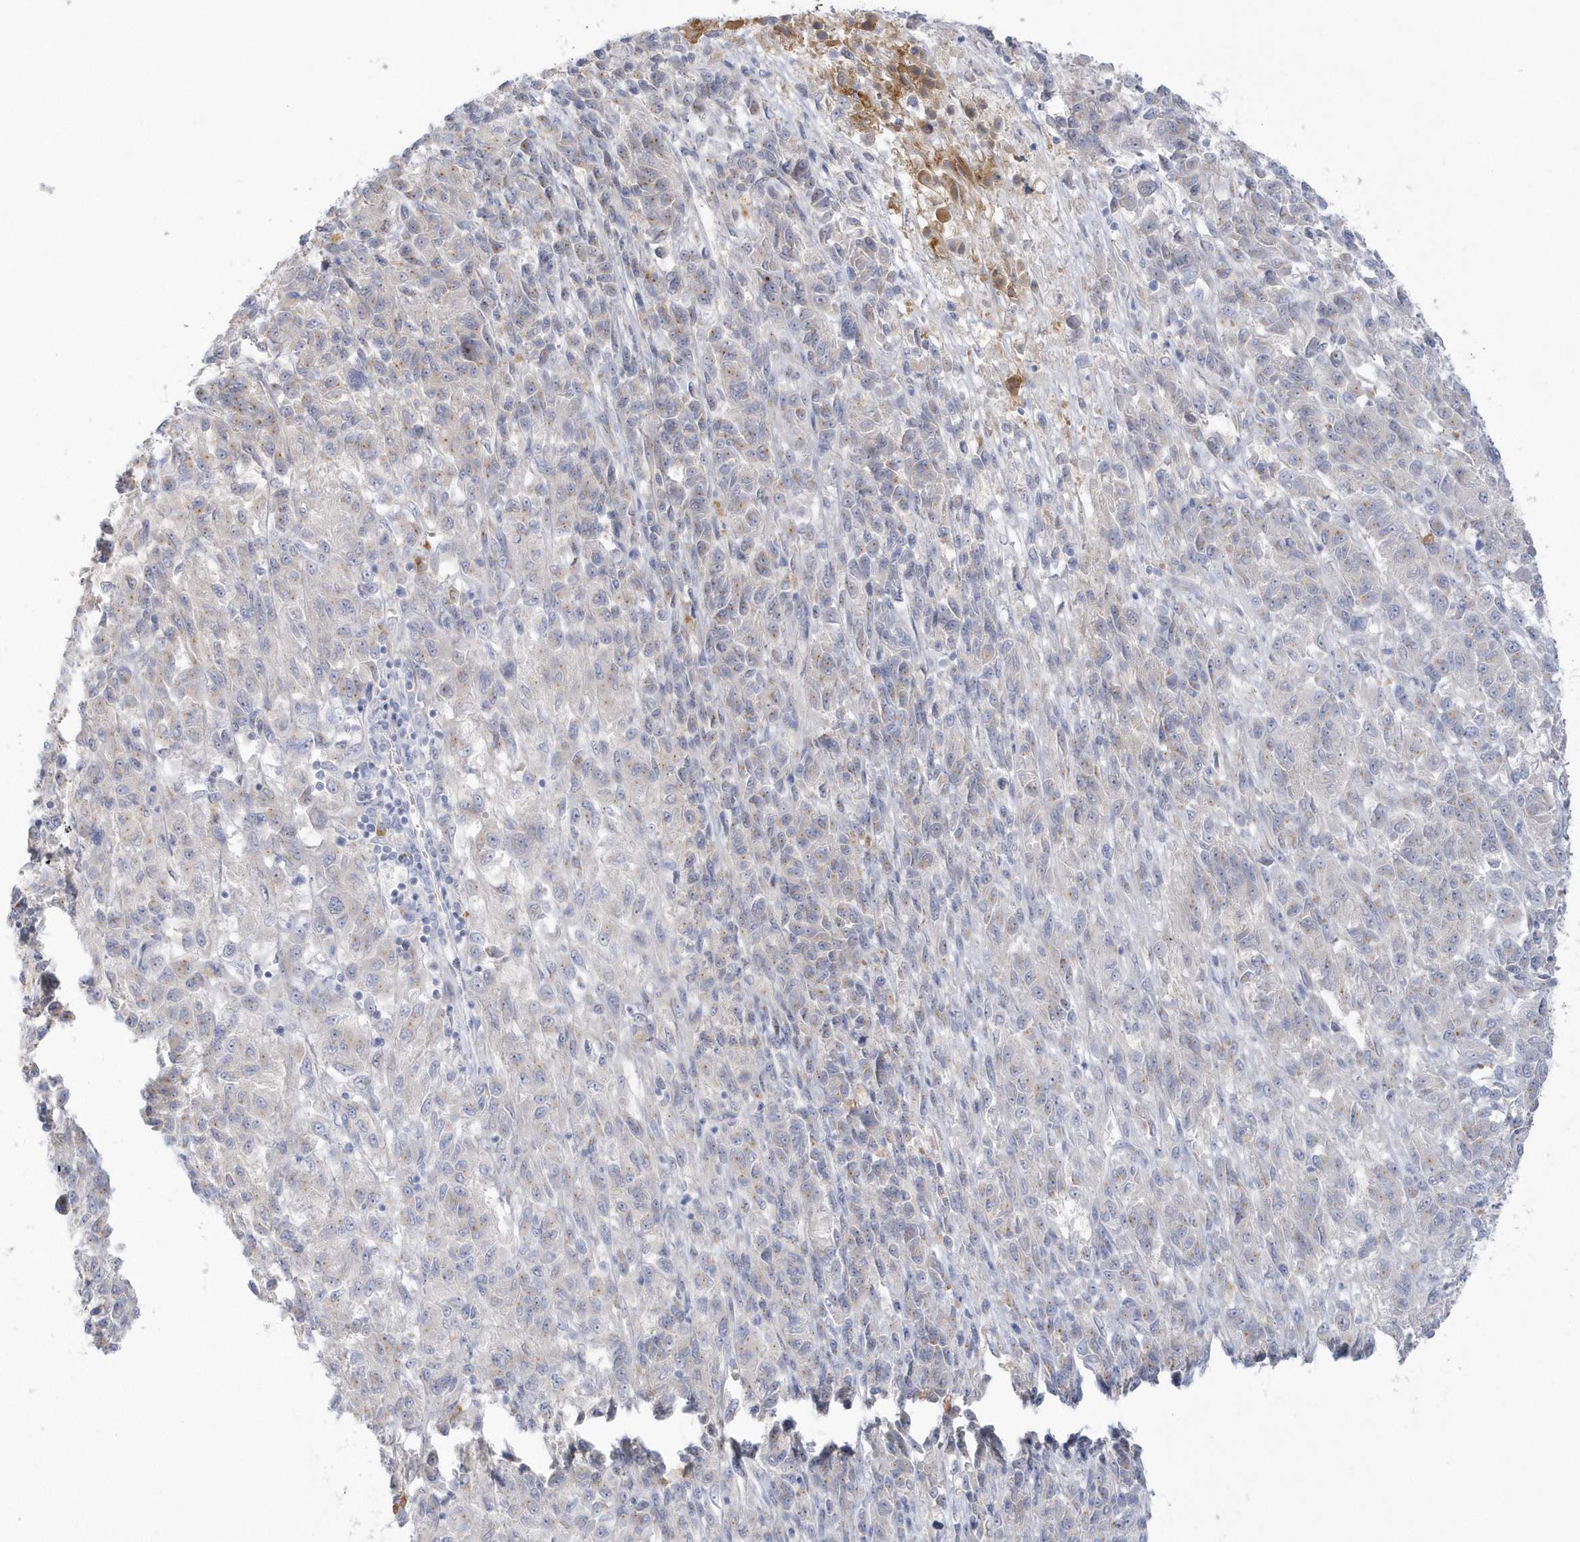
{"staining": {"intensity": "negative", "quantity": "none", "location": "none"}, "tissue": "melanoma", "cell_type": "Tumor cells", "image_type": "cancer", "snomed": [{"axis": "morphology", "description": "Malignant melanoma, Metastatic site"}, {"axis": "topography", "description": "Lung"}], "caption": "Immunohistochemical staining of human malignant melanoma (metastatic site) displays no significant staining in tumor cells.", "gene": "SEMA3D", "patient": {"sex": "male", "age": 64}}